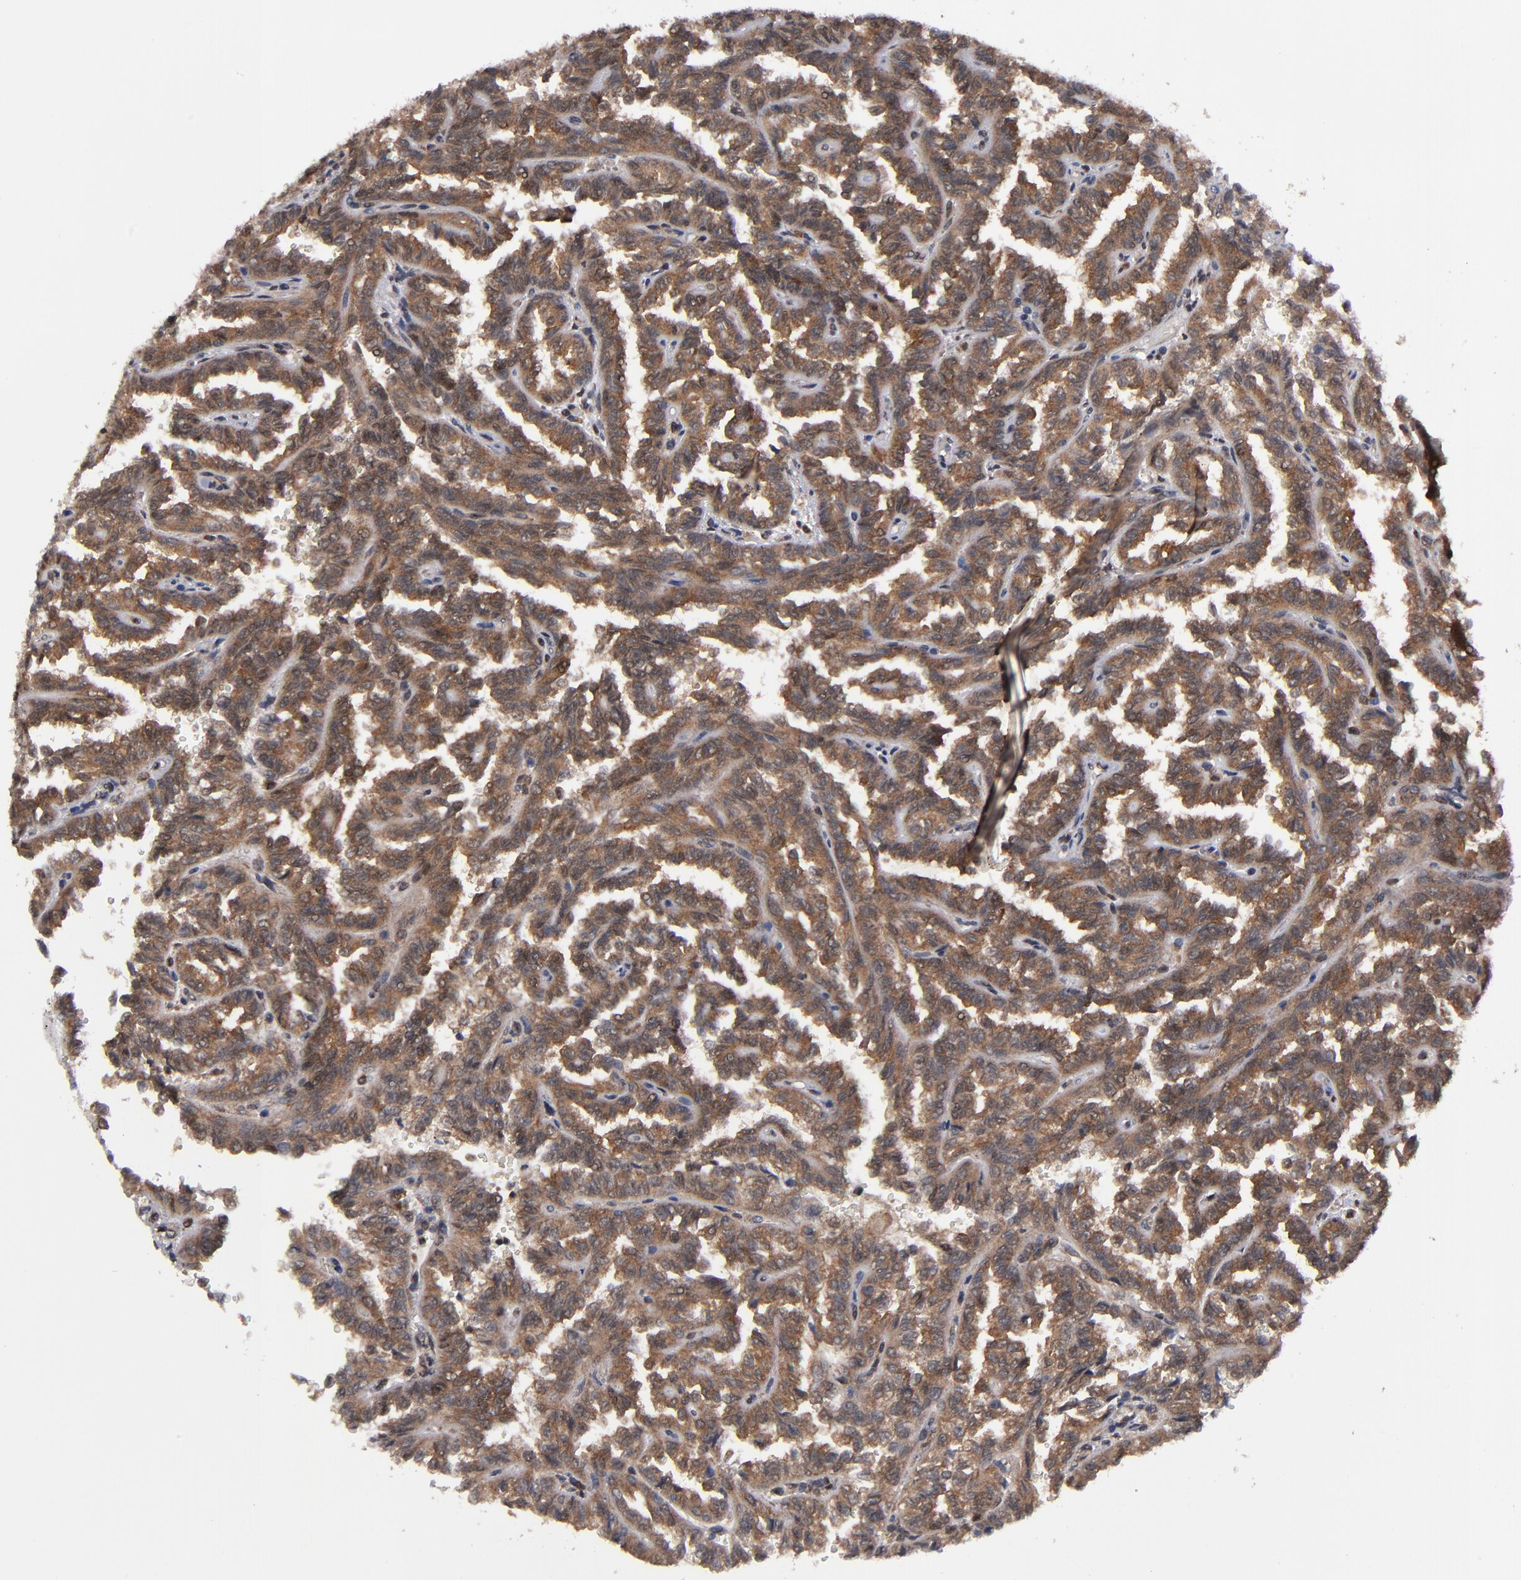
{"staining": {"intensity": "strong", "quantity": ">75%", "location": "cytoplasmic/membranous"}, "tissue": "renal cancer", "cell_type": "Tumor cells", "image_type": "cancer", "snomed": [{"axis": "morphology", "description": "Inflammation, NOS"}, {"axis": "morphology", "description": "Adenocarcinoma, NOS"}, {"axis": "topography", "description": "Kidney"}], "caption": "Approximately >75% of tumor cells in renal cancer (adenocarcinoma) show strong cytoplasmic/membranous protein expression as visualized by brown immunohistochemical staining.", "gene": "ALG13", "patient": {"sex": "male", "age": 68}}